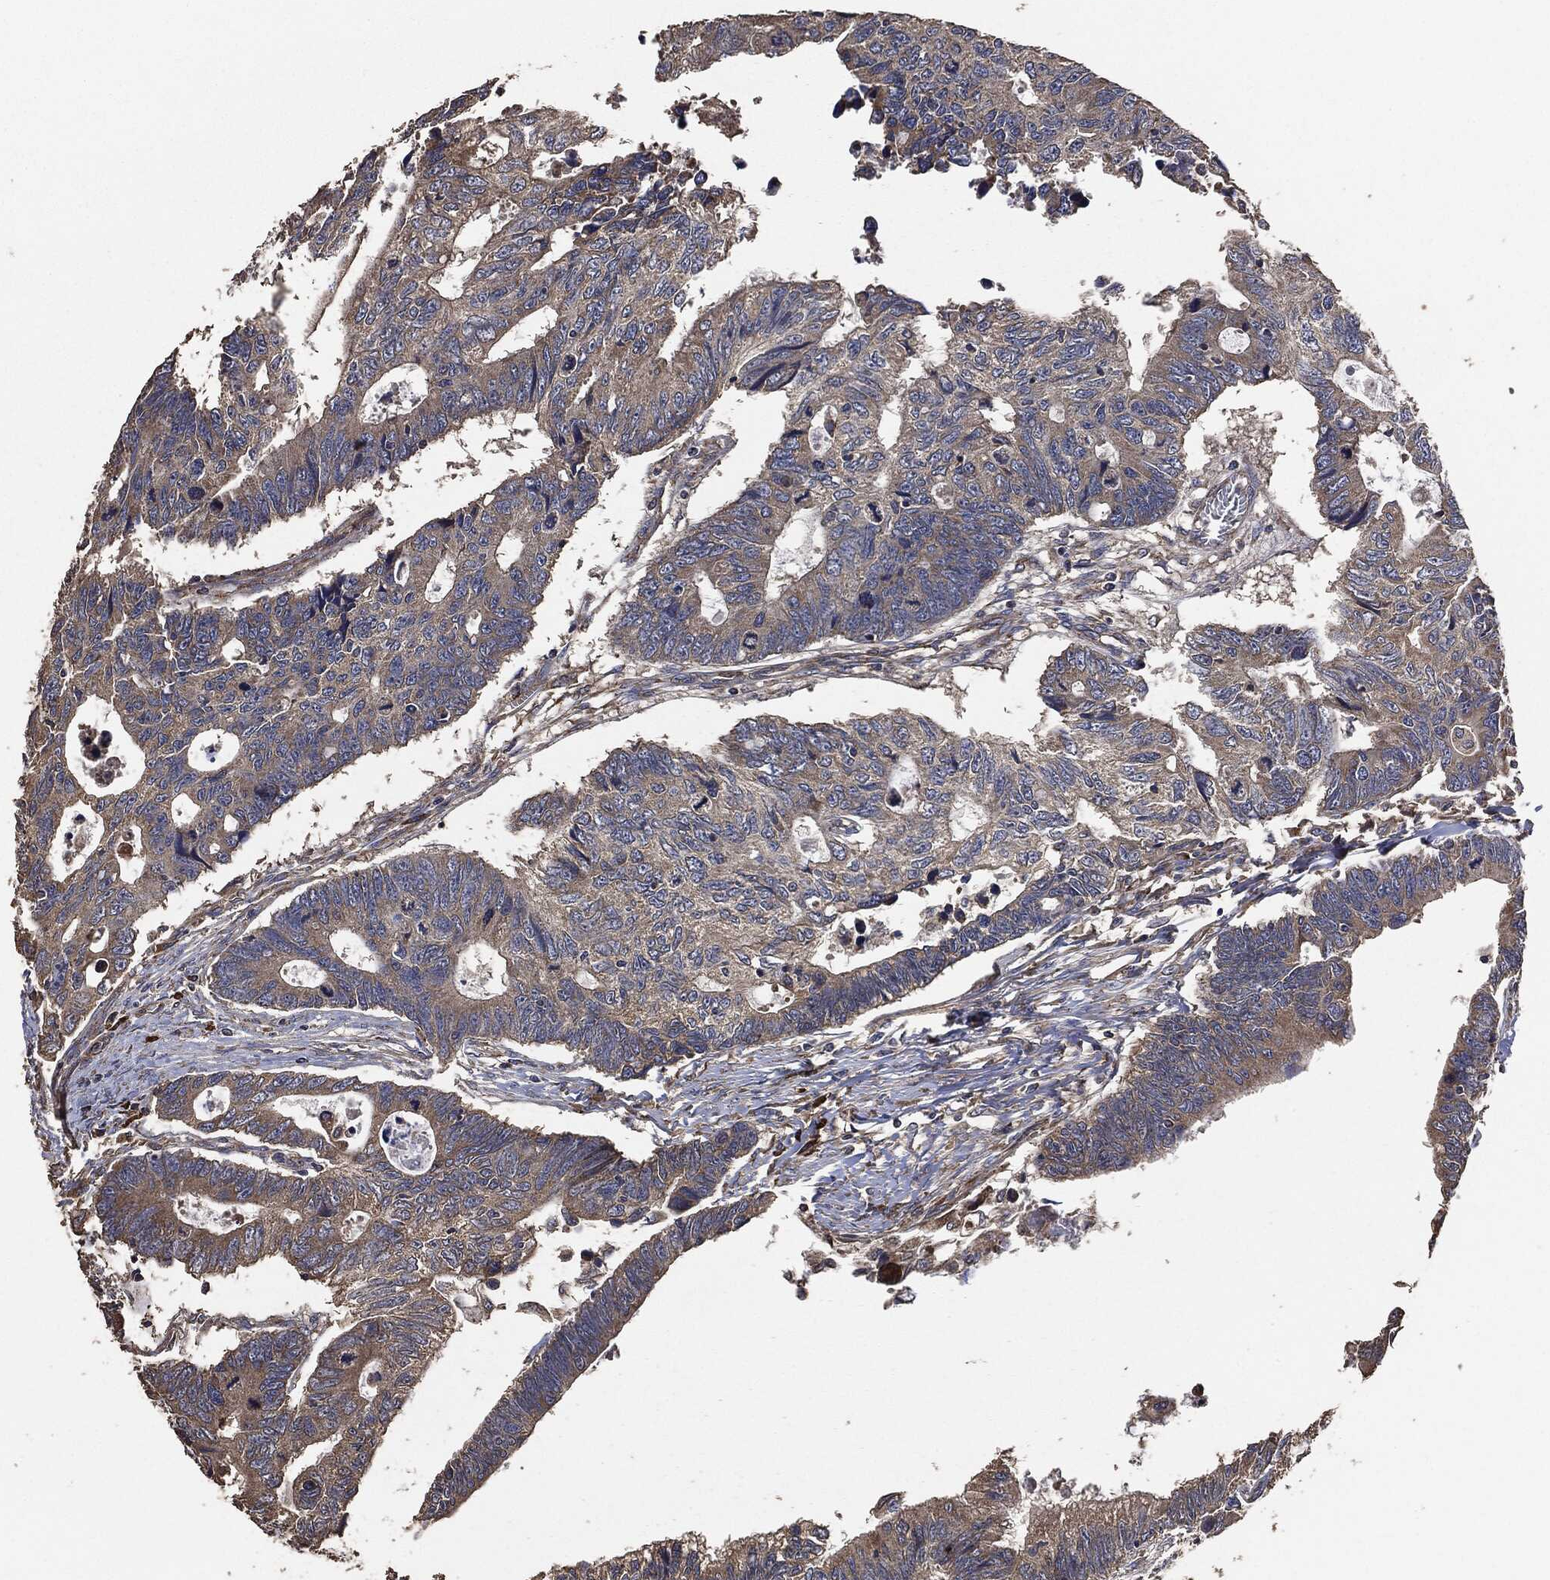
{"staining": {"intensity": "moderate", "quantity": "25%-75%", "location": "cytoplasmic/membranous"}, "tissue": "colorectal cancer", "cell_type": "Tumor cells", "image_type": "cancer", "snomed": [{"axis": "morphology", "description": "Adenocarcinoma, NOS"}, {"axis": "topography", "description": "Colon"}], "caption": "Brown immunohistochemical staining in human colorectal adenocarcinoma reveals moderate cytoplasmic/membranous staining in about 25%-75% of tumor cells.", "gene": "STK3", "patient": {"sex": "female", "age": 77}}